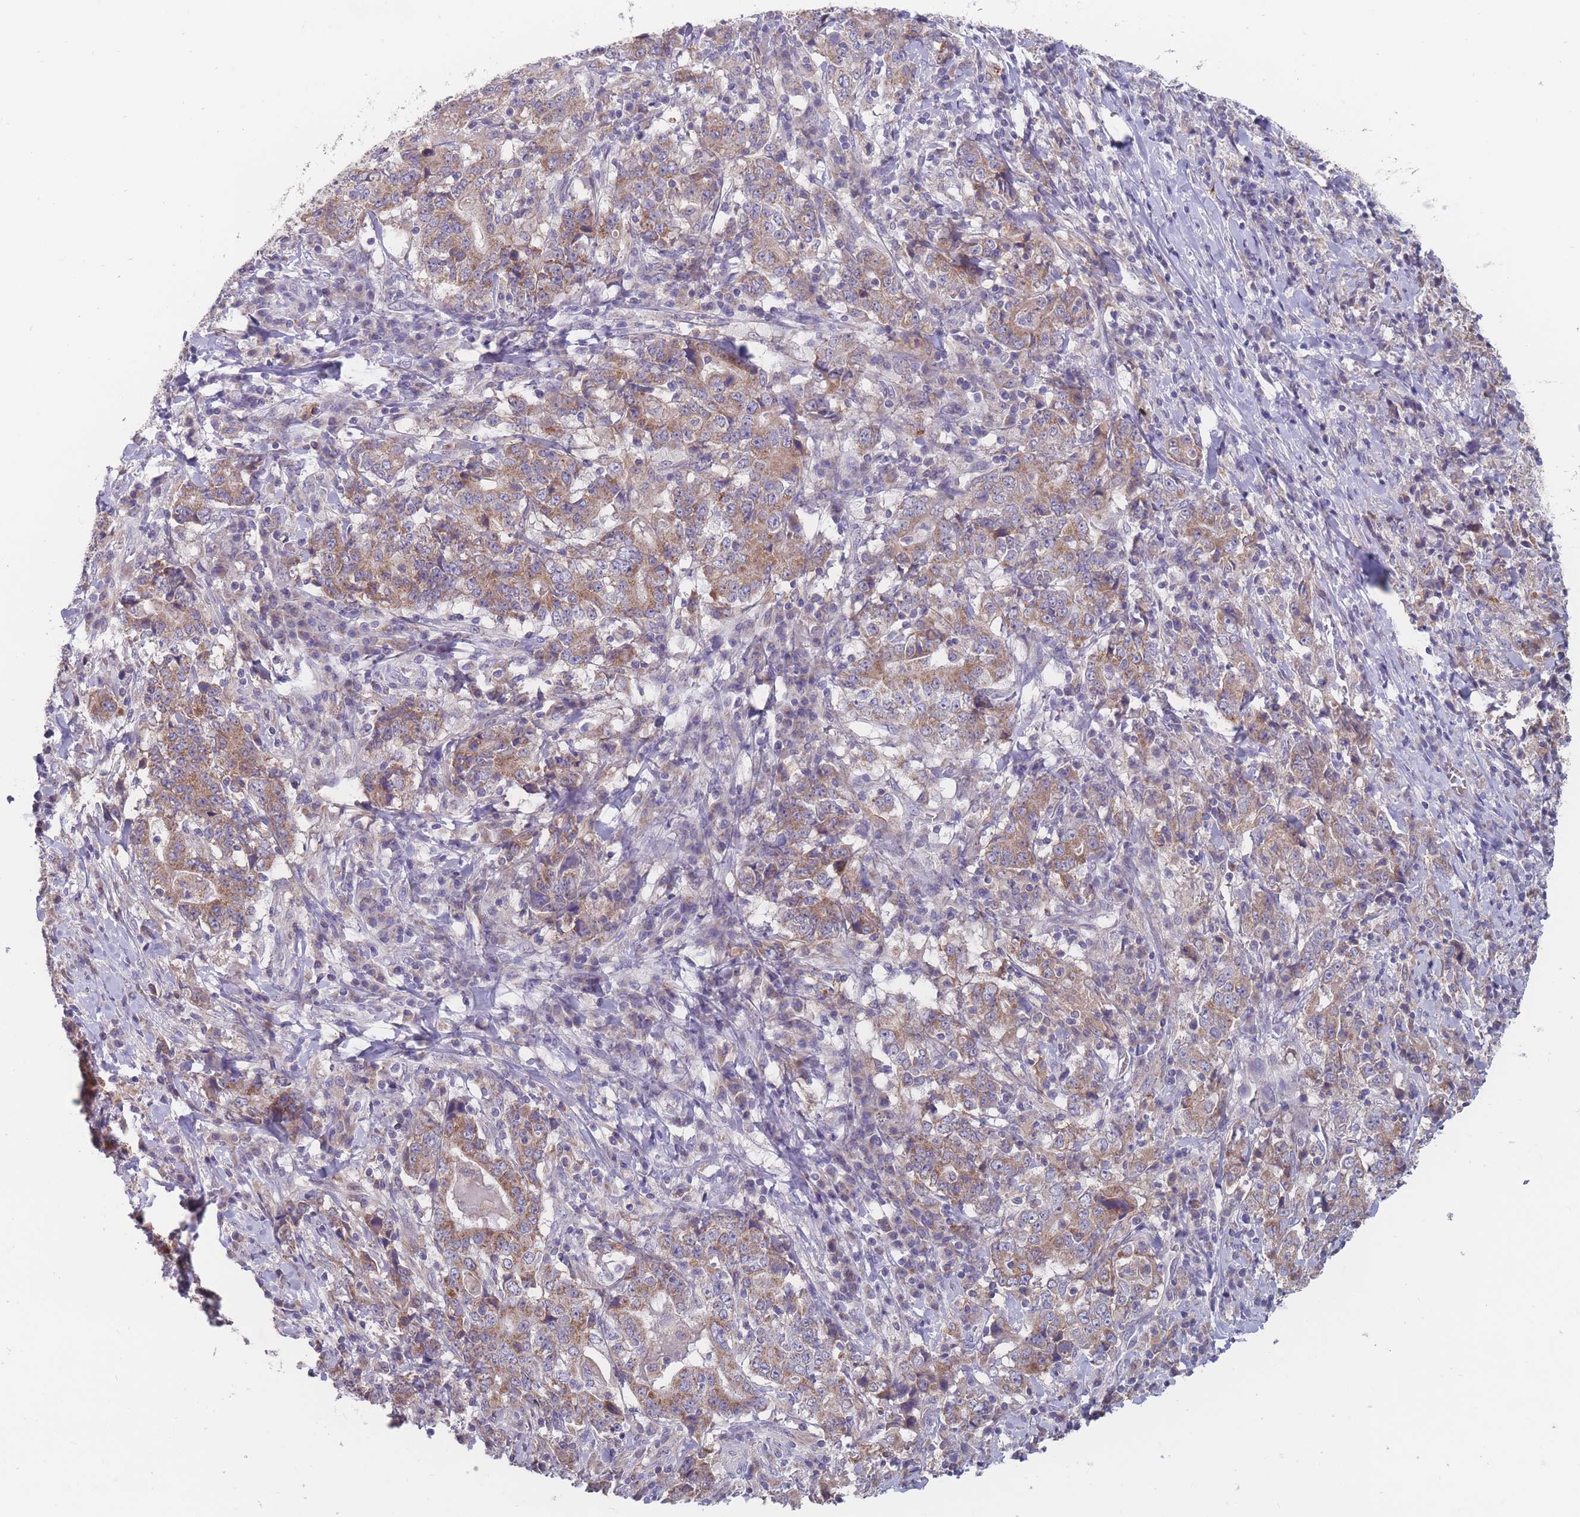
{"staining": {"intensity": "moderate", "quantity": ">75%", "location": "cytoplasmic/membranous"}, "tissue": "stomach cancer", "cell_type": "Tumor cells", "image_type": "cancer", "snomed": [{"axis": "morphology", "description": "Normal tissue, NOS"}, {"axis": "morphology", "description": "Adenocarcinoma, NOS"}, {"axis": "topography", "description": "Stomach, upper"}, {"axis": "topography", "description": "Stomach"}], "caption": "A medium amount of moderate cytoplasmic/membranous staining is seen in approximately >75% of tumor cells in stomach cancer tissue. The protein of interest is shown in brown color, while the nuclei are stained blue.", "gene": "PEX7", "patient": {"sex": "male", "age": 59}}